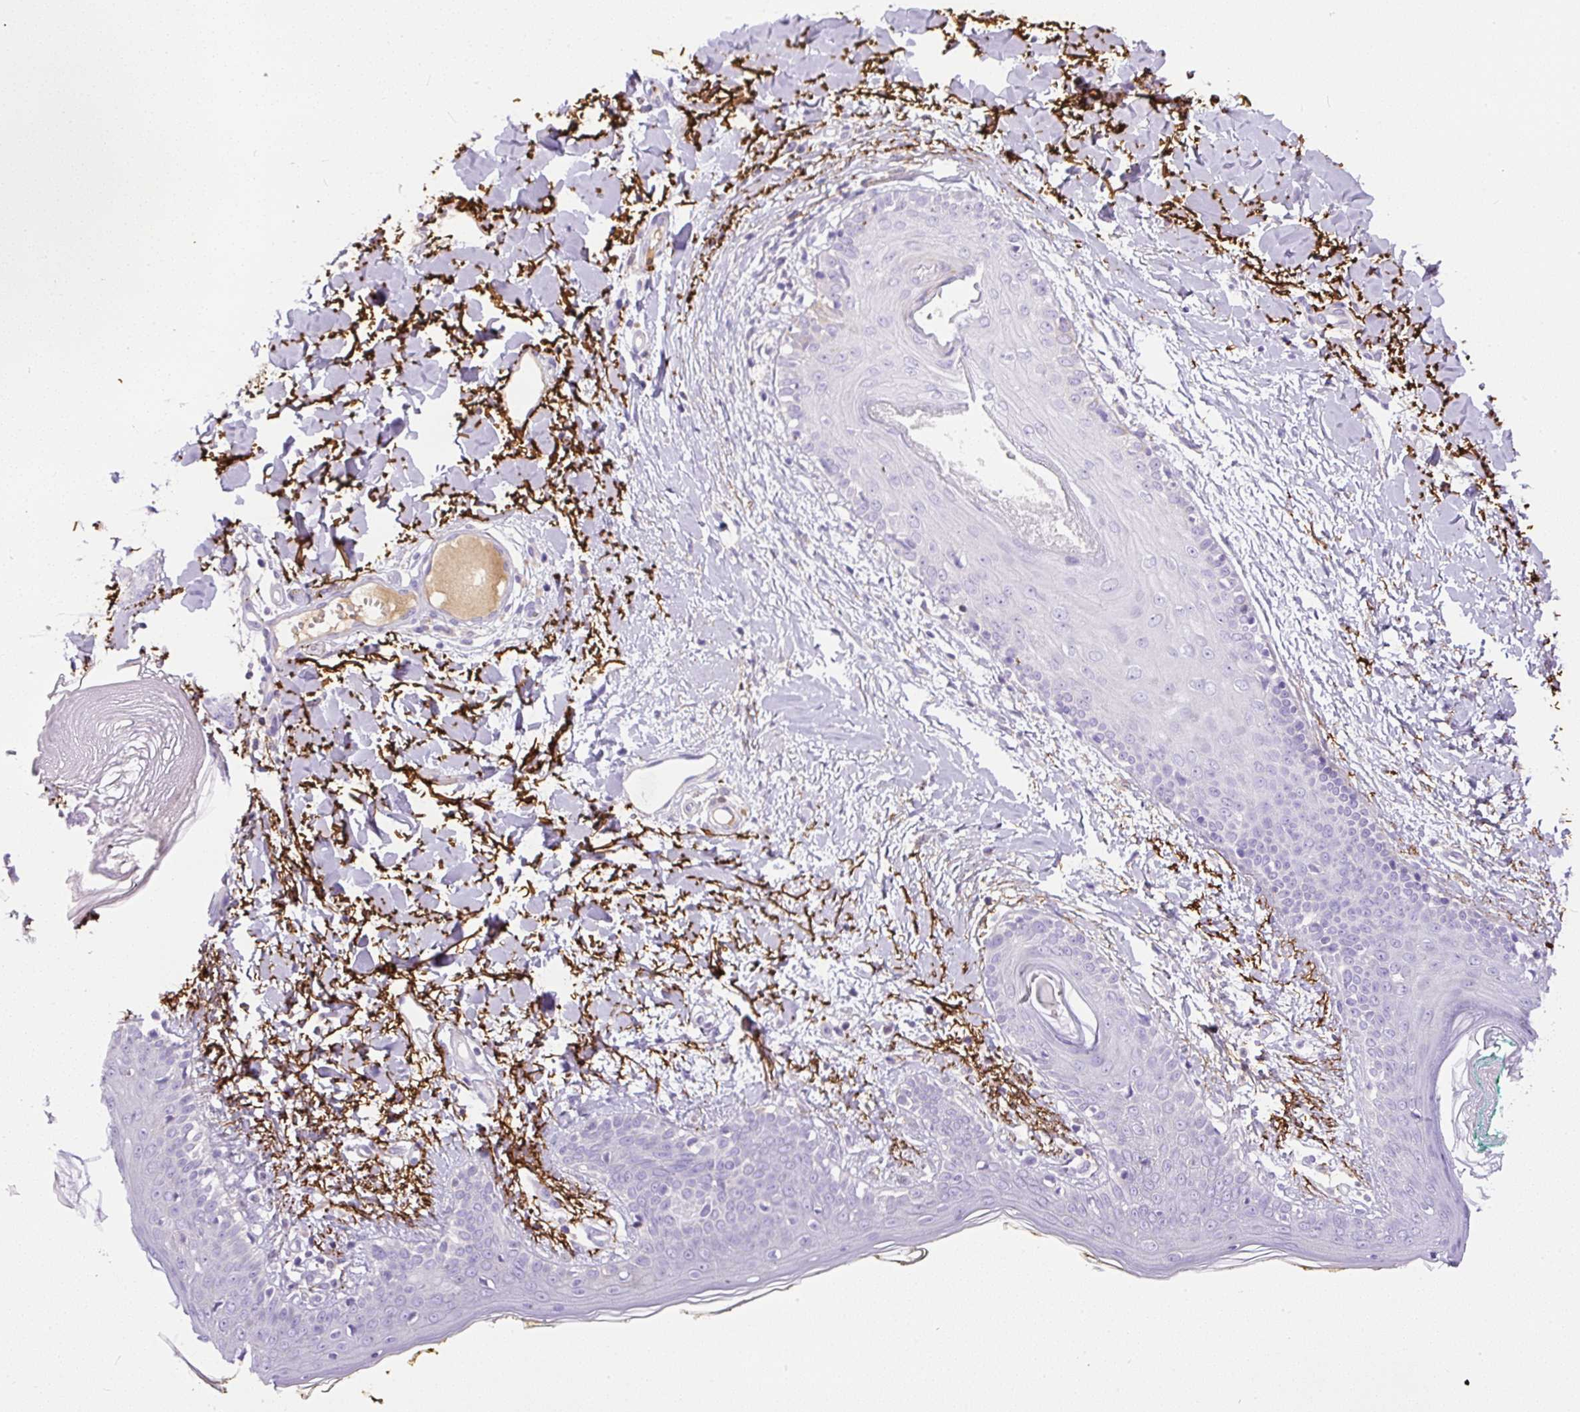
{"staining": {"intensity": "negative", "quantity": "none", "location": "none"}, "tissue": "skin", "cell_type": "Fibroblasts", "image_type": "normal", "snomed": [{"axis": "morphology", "description": "Normal tissue, NOS"}, {"axis": "topography", "description": "Skin"}], "caption": "There is no significant expression in fibroblasts of skin. Brightfield microscopy of immunohistochemistry (IHC) stained with DAB (3,3'-diaminobenzidine) (brown) and hematoxylin (blue), captured at high magnification.", "gene": "APCS", "patient": {"sex": "female", "age": 34}}